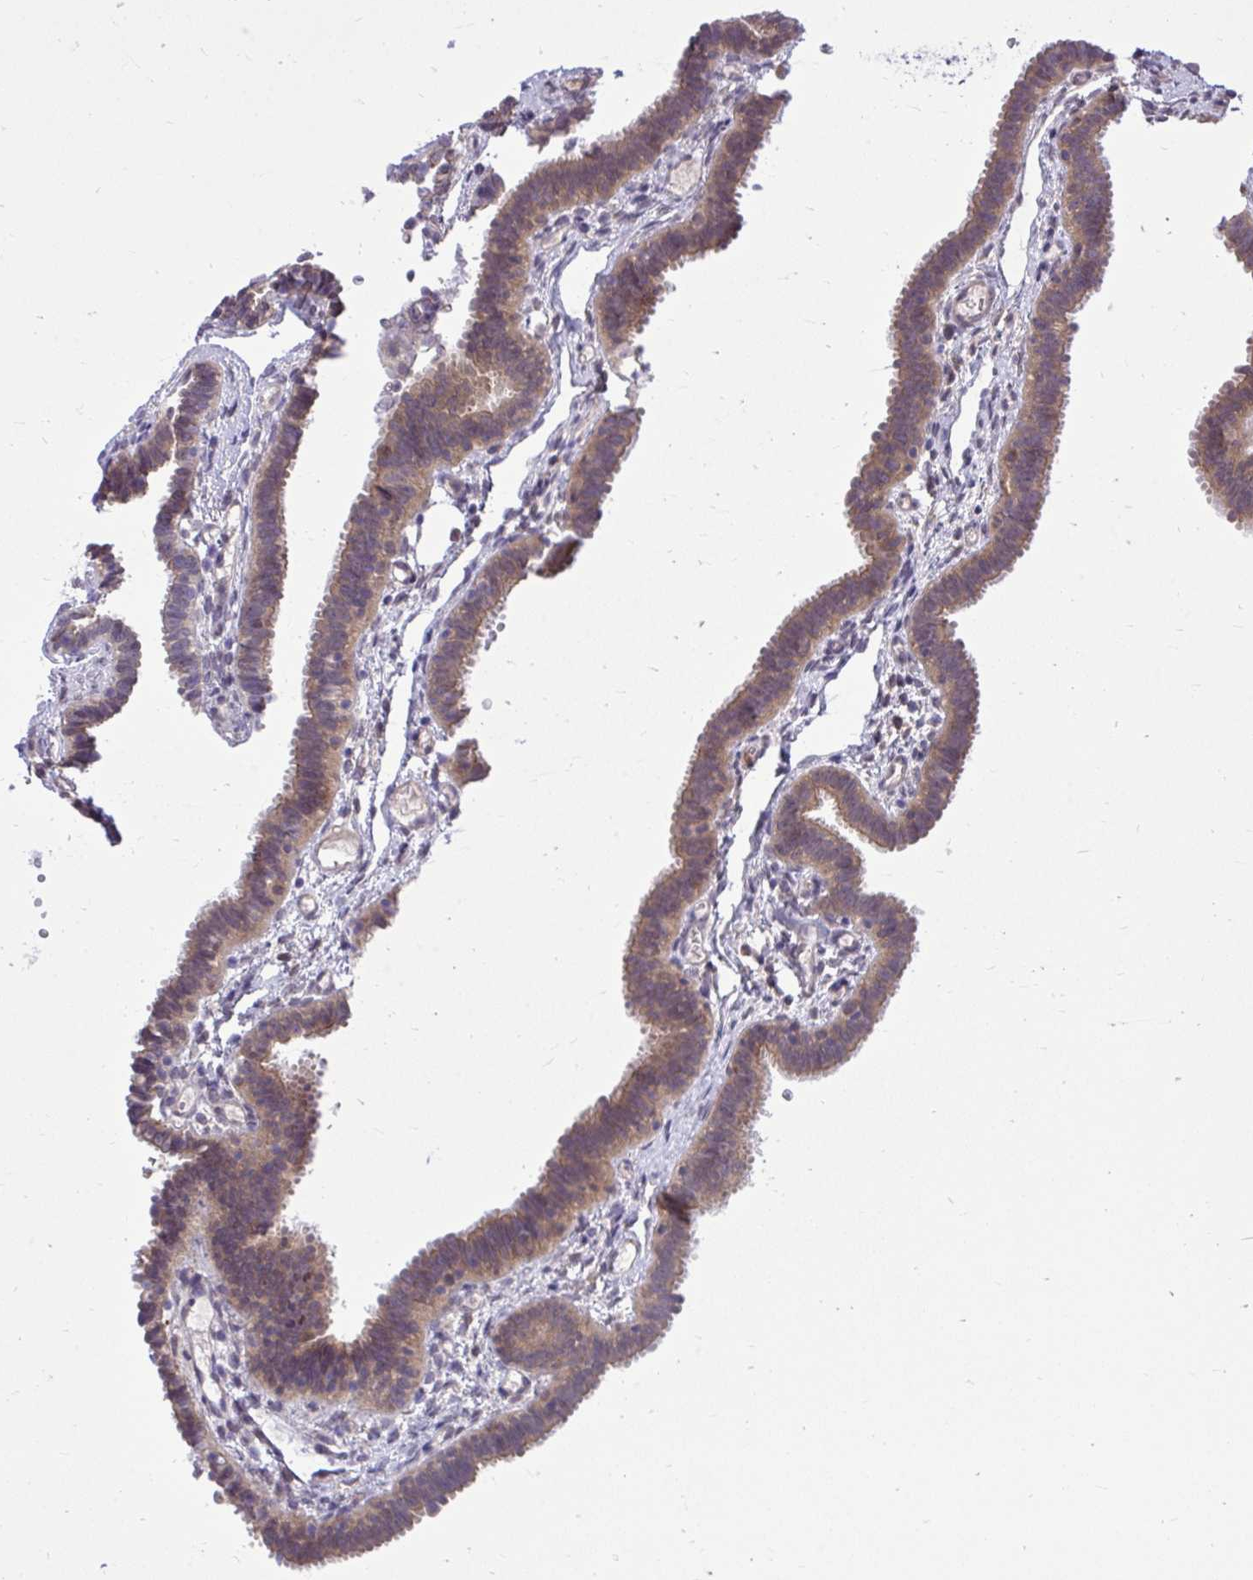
{"staining": {"intensity": "weak", "quantity": "25%-75%", "location": "cytoplasmic/membranous"}, "tissue": "fallopian tube", "cell_type": "Glandular cells", "image_type": "normal", "snomed": [{"axis": "morphology", "description": "Normal tissue, NOS"}, {"axis": "topography", "description": "Fallopian tube"}], "caption": "About 25%-75% of glandular cells in unremarkable human fallopian tube reveal weak cytoplasmic/membranous protein positivity as visualized by brown immunohistochemical staining.", "gene": "CEACAM18", "patient": {"sex": "female", "age": 37}}